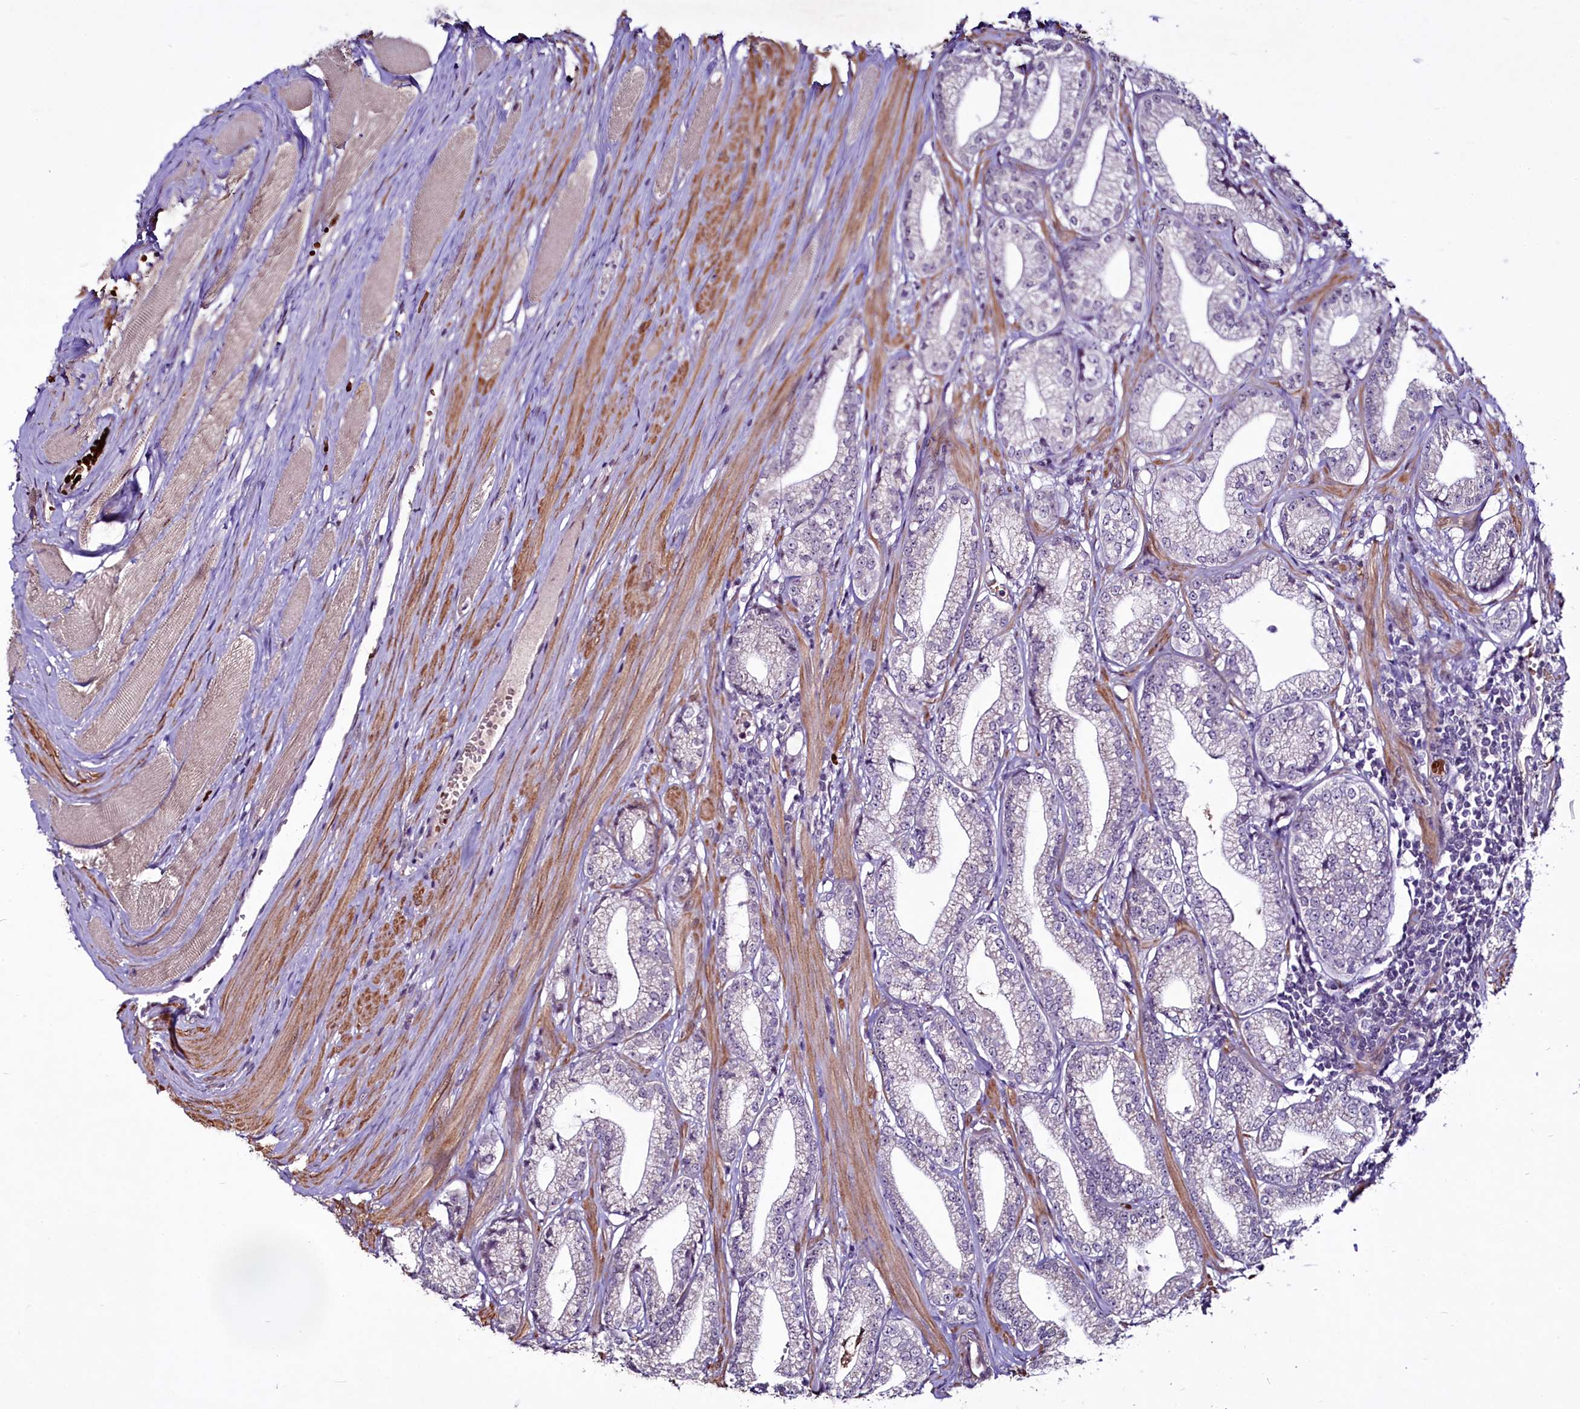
{"staining": {"intensity": "negative", "quantity": "none", "location": "none"}, "tissue": "prostate cancer", "cell_type": "Tumor cells", "image_type": "cancer", "snomed": [{"axis": "morphology", "description": "Adenocarcinoma, High grade"}, {"axis": "topography", "description": "Prostate"}], "caption": "IHC histopathology image of adenocarcinoma (high-grade) (prostate) stained for a protein (brown), which demonstrates no positivity in tumor cells.", "gene": "SUSD3", "patient": {"sex": "male", "age": 67}}